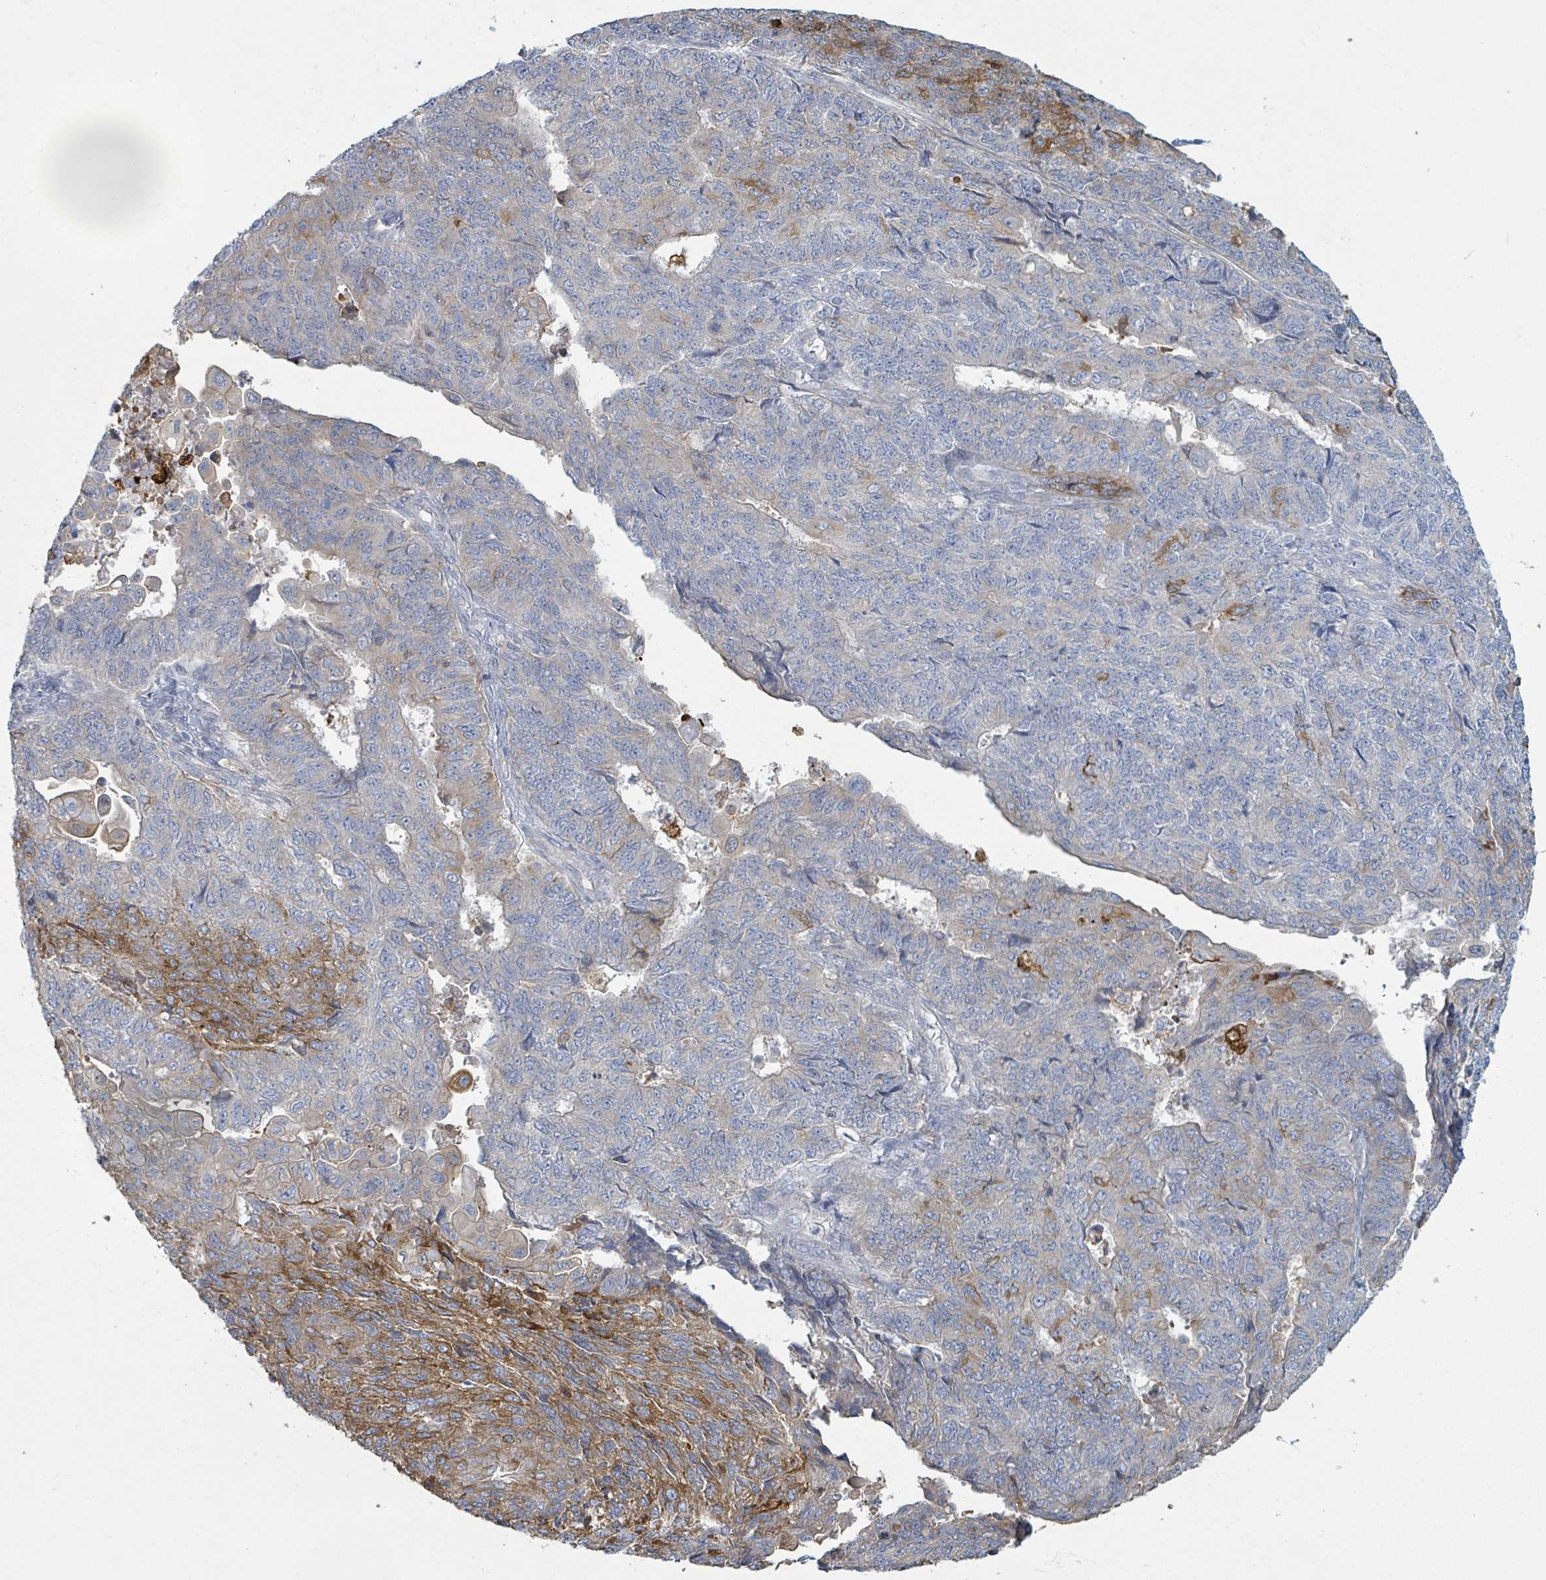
{"staining": {"intensity": "moderate", "quantity": "<25%", "location": "cytoplasmic/membranous"}, "tissue": "endometrial cancer", "cell_type": "Tumor cells", "image_type": "cancer", "snomed": [{"axis": "morphology", "description": "Adenocarcinoma, NOS"}, {"axis": "topography", "description": "Endometrium"}], "caption": "Protein expression analysis of endometrial adenocarcinoma demonstrates moderate cytoplasmic/membranous expression in approximately <25% of tumor cells.", "gene": "COL13A1", "patient": {"sex": "female", "age": 32}}